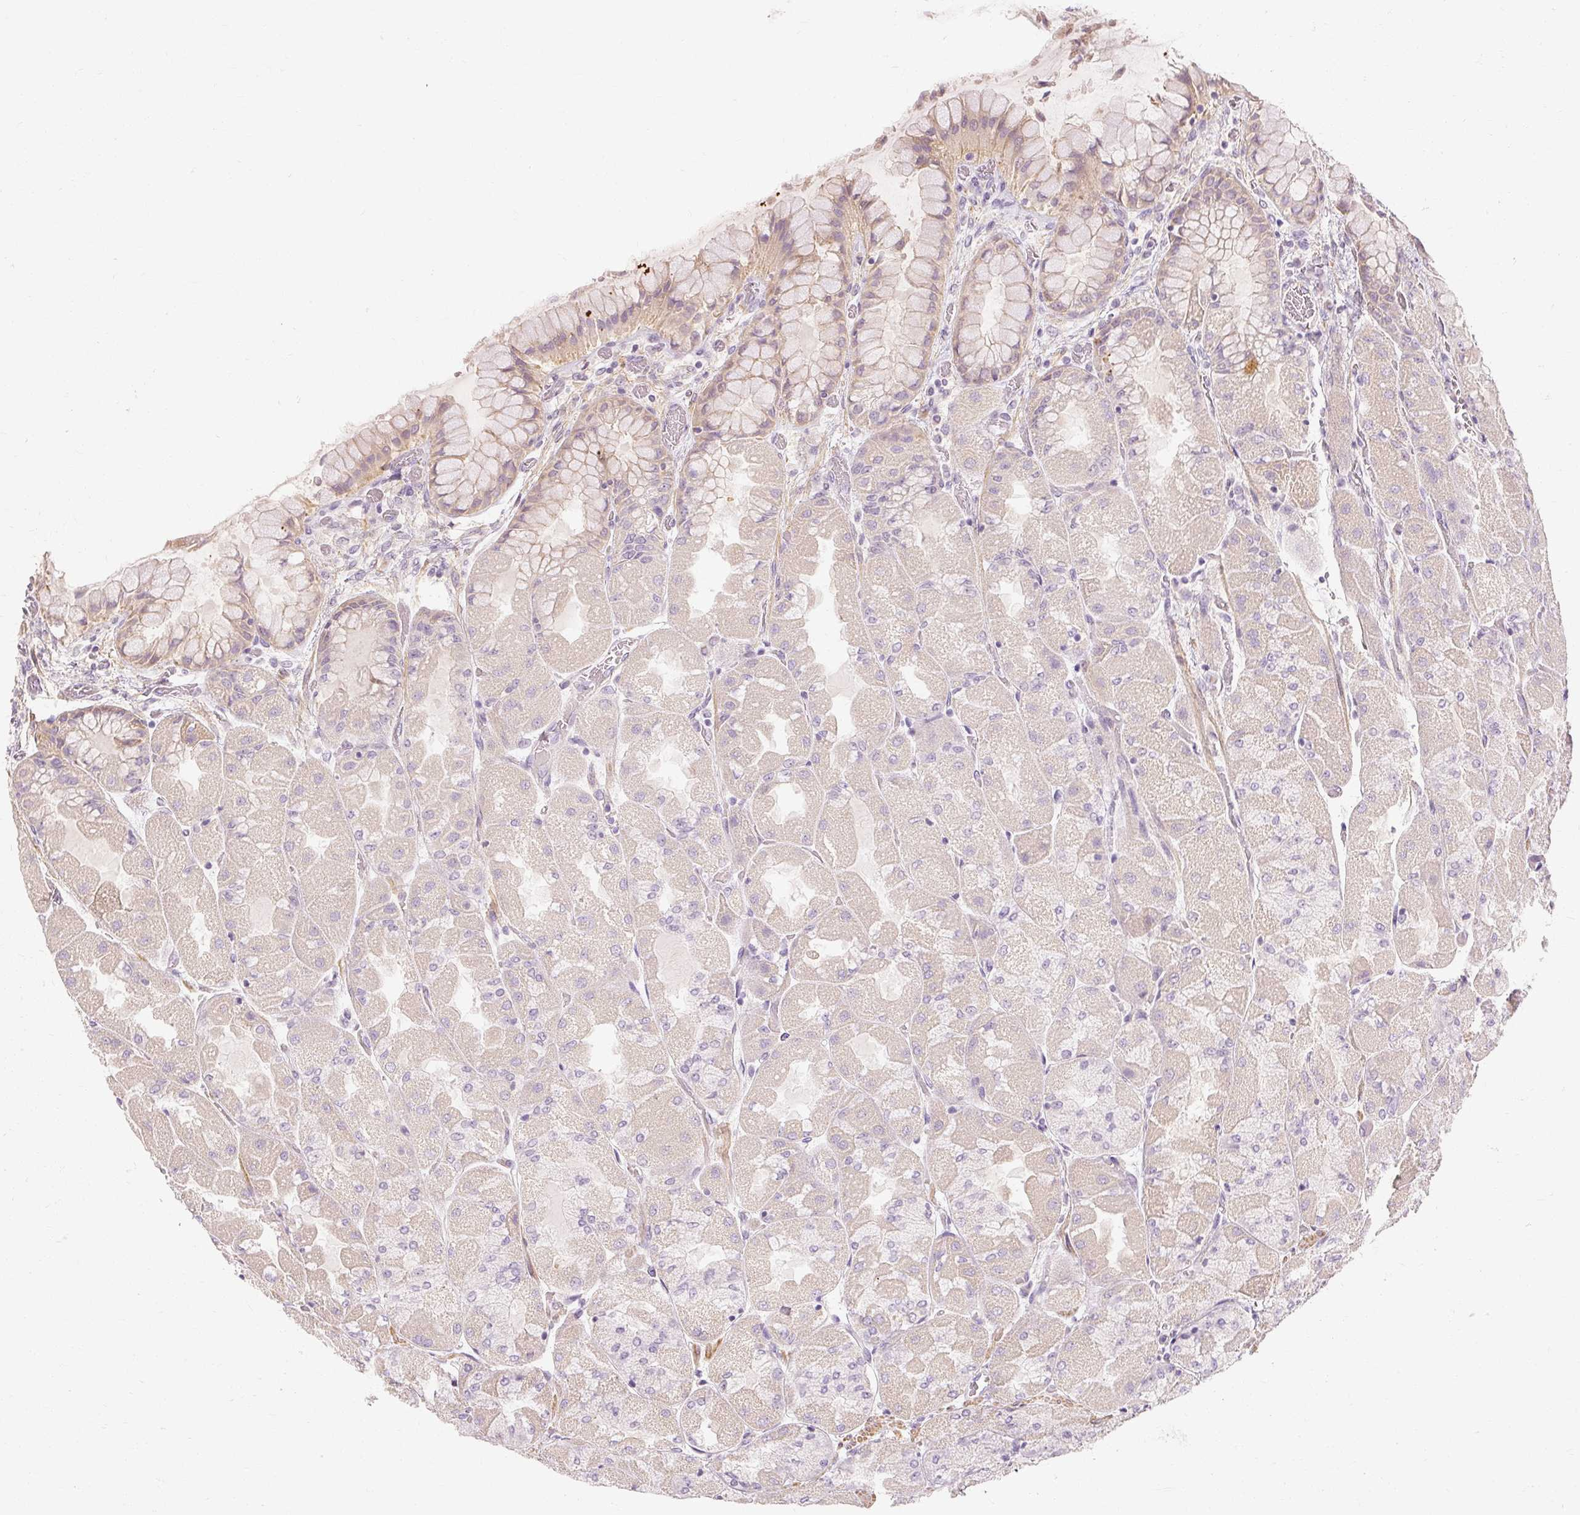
{"staining": {"intensity": "weak", "quantity": "25%-75%", "location": "cytoplasmic/membranous"}, "tissue": "stomach", "cell_type": "Glandular cells", "image_type": "normal", "snomed": [{"axis": "morphology", "description": "Normal tissue, NOS"}, {"axis": "topography", "description": "Stomach"}], "caption": "IHC histopathology image of unremarkable human stomach stained for a protein (brown), which displays low levels of weak cytoplasmic/membranous expression in approximately 25%-75% of glandular cells.", "gene": "CAPN3", "patient": {"sex": "female", "age": 61}}